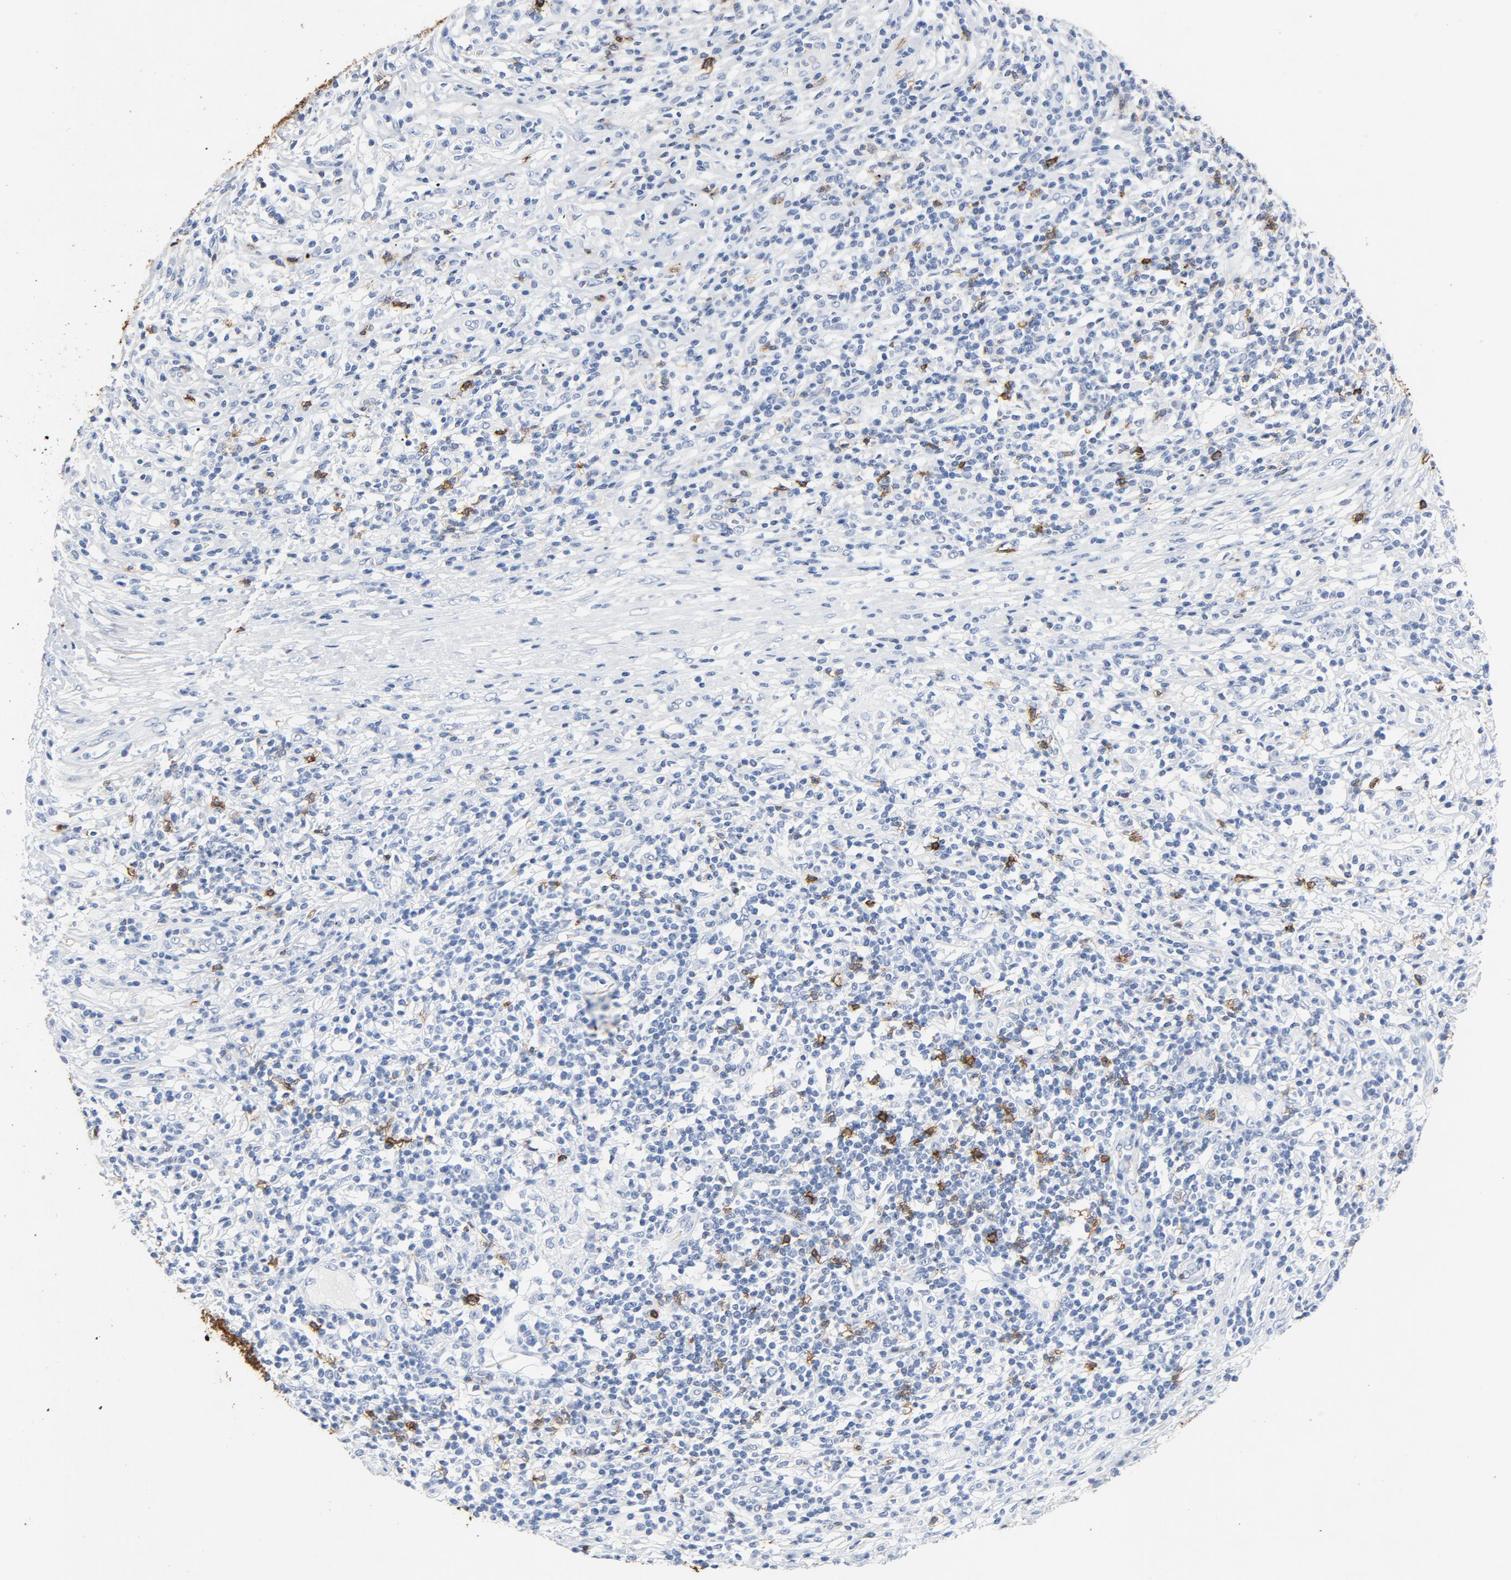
{"staining": {"intensity": "strong", "quantity": "<25%", "location": "cytoplasmic/membranous"}, "tissue": "lymphoma", "cell_type": "Tumor cells", "image_type": "cancer", "snomed": [{"axis": "morphology", "description": "Malignant lymphoma, non-Hodgkin's type, High grade"}, {"axis": "topography", "description": "Lymph node"}], "caption": "Protein analysis of high-grade malignant lymphoma, non-Hodgkin's type tissue demonstrates strong cytoplasmic/membranous expression in about <25% of tumor cells.", "gene": "PTPRB", "patient": {"sex": "female", "age": 84}}